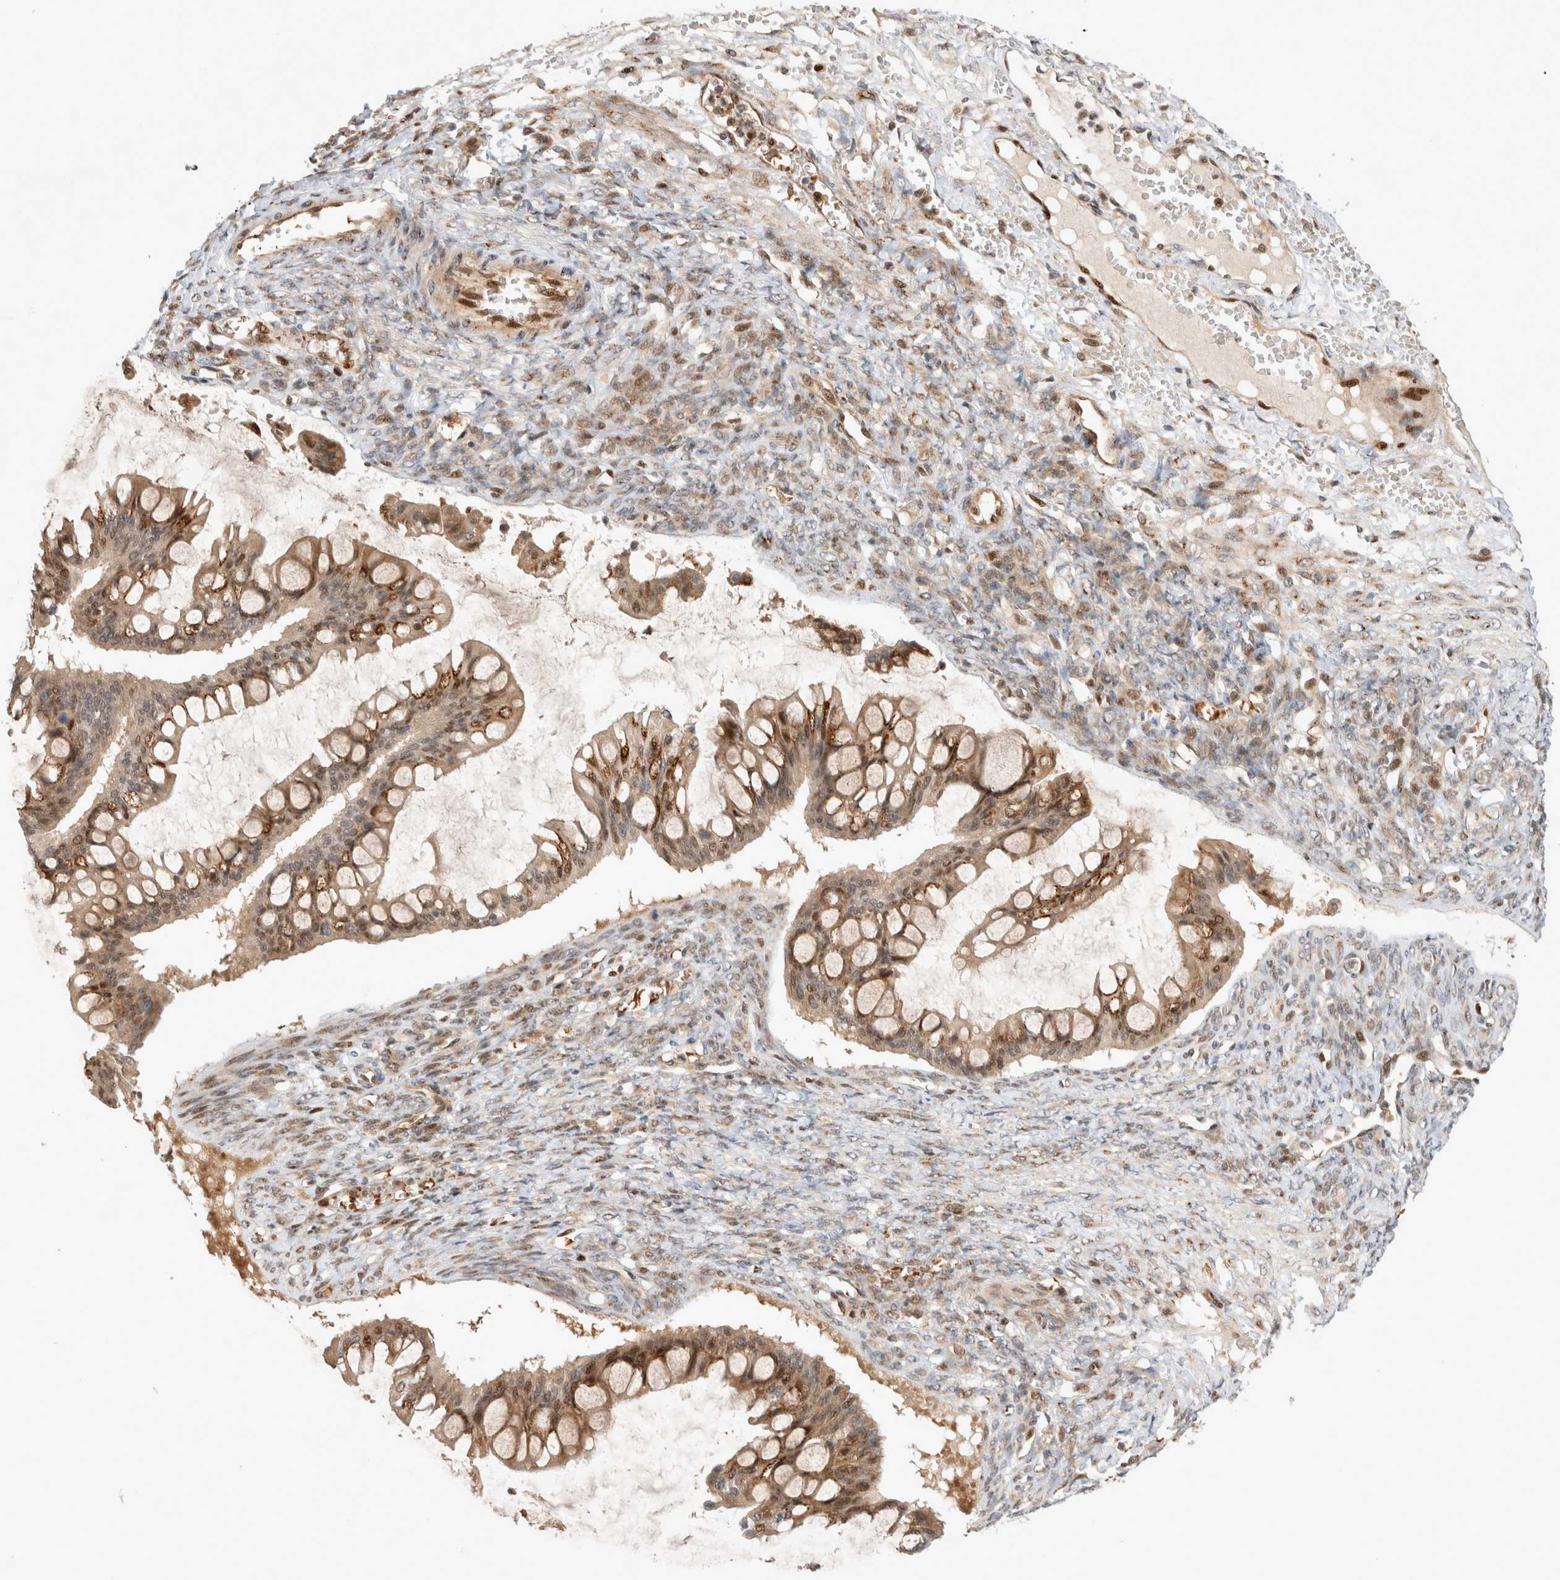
{"staining": {"intensity": "moderate", "quantity": ">75%", "location": "cytoplasmic/membranous,nuclear"}, "tissue": "ovarian cancer", "cell_type": "Tumor cells", "image_type": "cancer", "snomed": [{"axis": "morphology", "description": "Cystadenocarcinoma, mucinous, NOS"}, {"axis": "topography", "description": "Ovary"}], "caption": "High-power microscopy captured an immunohistochemistry histopathology image of mucinous cystadenocarcinoma (ovarian), revealing moderate cytoplasmic/membranous and nuclear expression in about >75% of tumor cells.", "gene": "OTUD6B", "patient": {"sex": "female", "age": 73}}